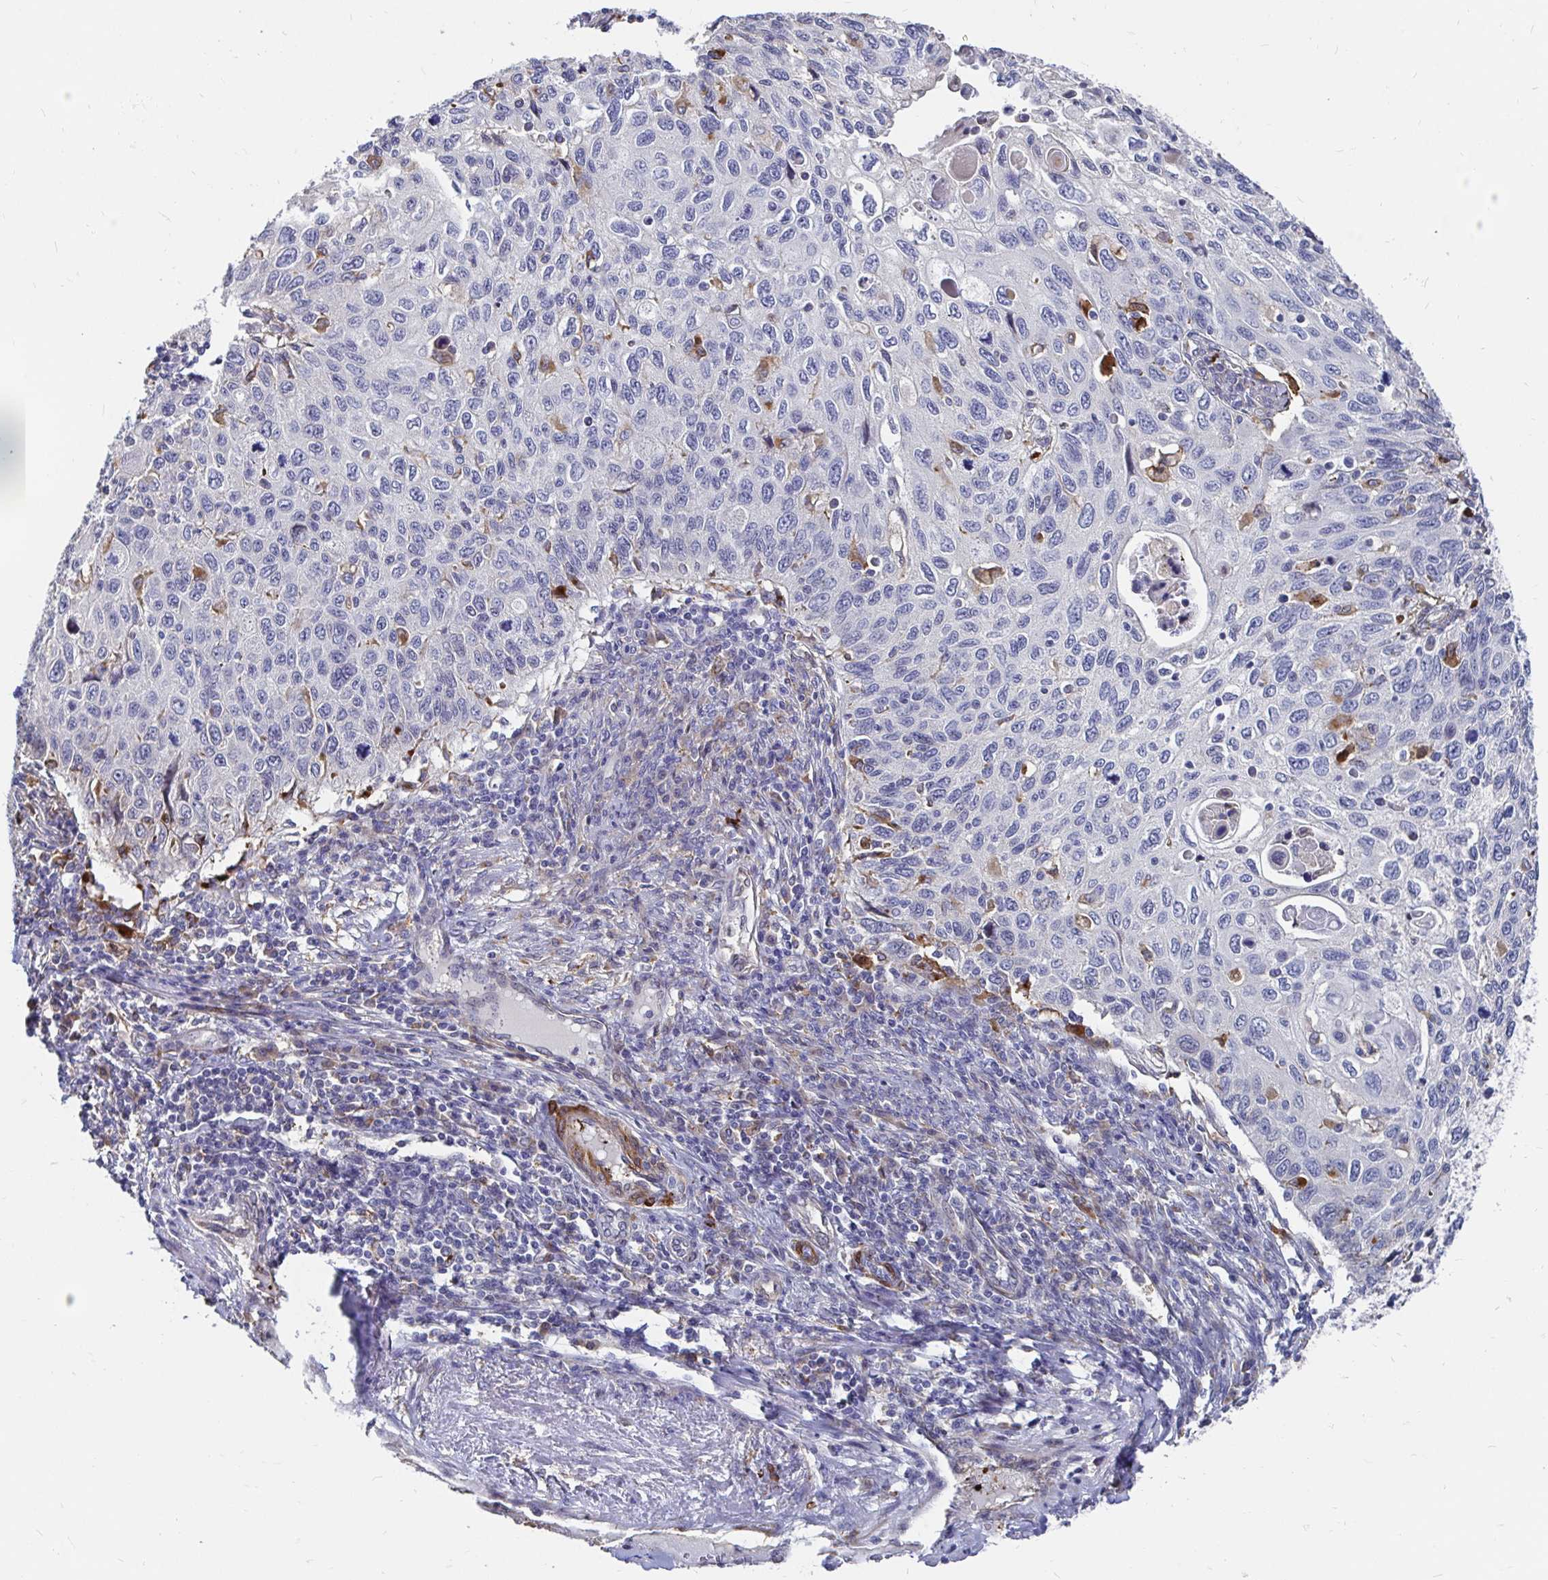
{"staining": {"intensity": "negative", "quantity": "none", "location": "none"}, "tissue": "cervical cancer", "cell_type": "Tumor cells", "image_type": "cancer", "snomed": [{"axis": "morphology", "description": "Squamous cell carcinoma, NOS"}, {"axis": "topography", "description": "Cervix"}], "caption": "There is no significant staining in tumor cells of cervical cancer (squamous cell carcinoma).", "gene": "CDKL1", "patient": {"sex": "female", "age": 70}}